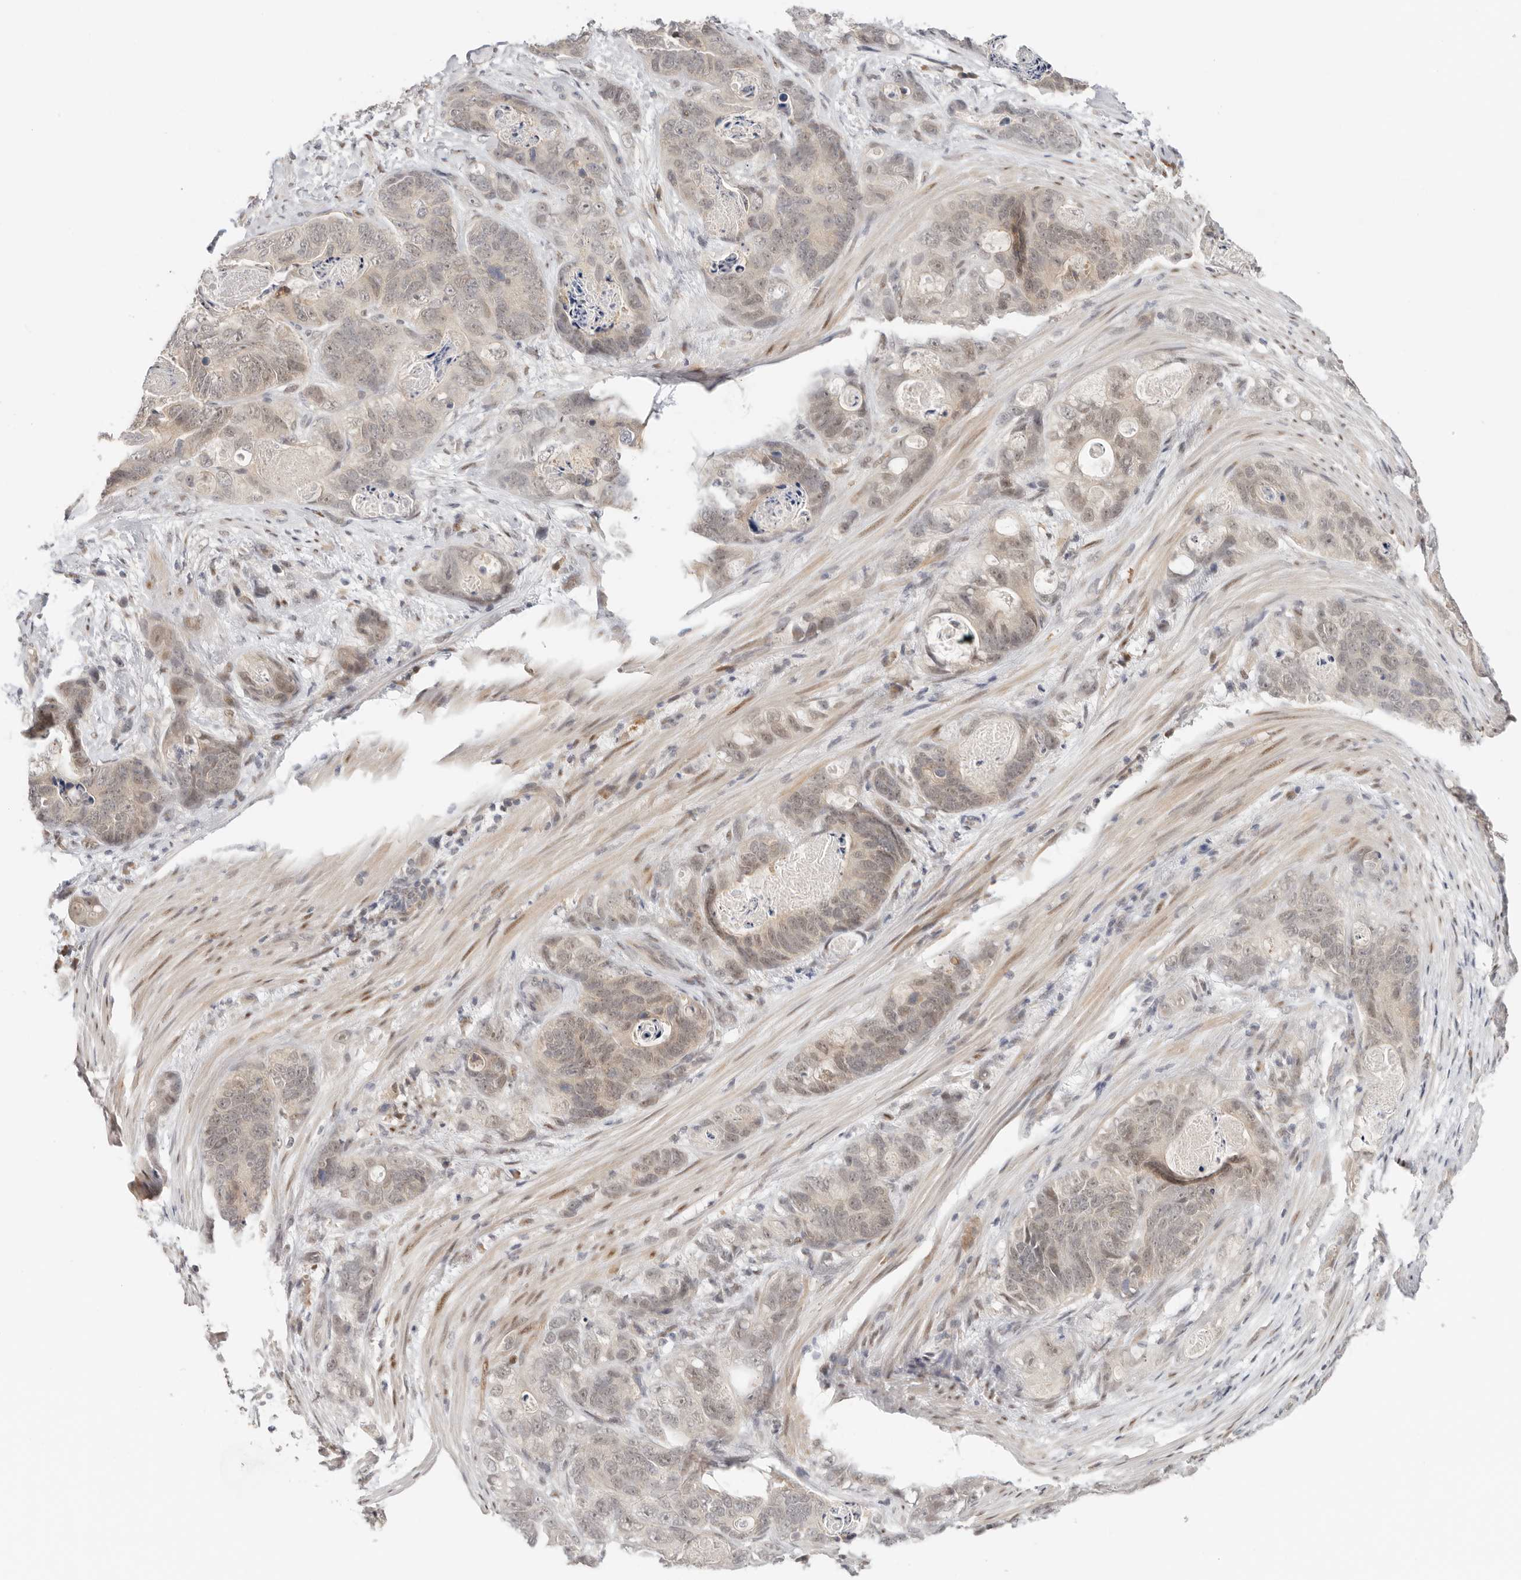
{"staining": {"intensity": "weak", "quantity": "<25%", "location": "cytoplasmic/membranous,nuclear"}, "tissue": "stomach cancer", "cell_type": "Tumor cells", "image_type": "cancer", "snomed": [{"axis": "morphology", "description": "Normal tissue, NOS"}, {"axis": "morphology", "description": "Adenocarcinoma, NOS"}, {"axis": "topography", "description": "Stomach"}], "caption": "IHC of human adenocarcinoma (stomach) shows no staining in tumor cells.", "gene": "LARP7", "patient": {"sex": "female", "age": 89}}